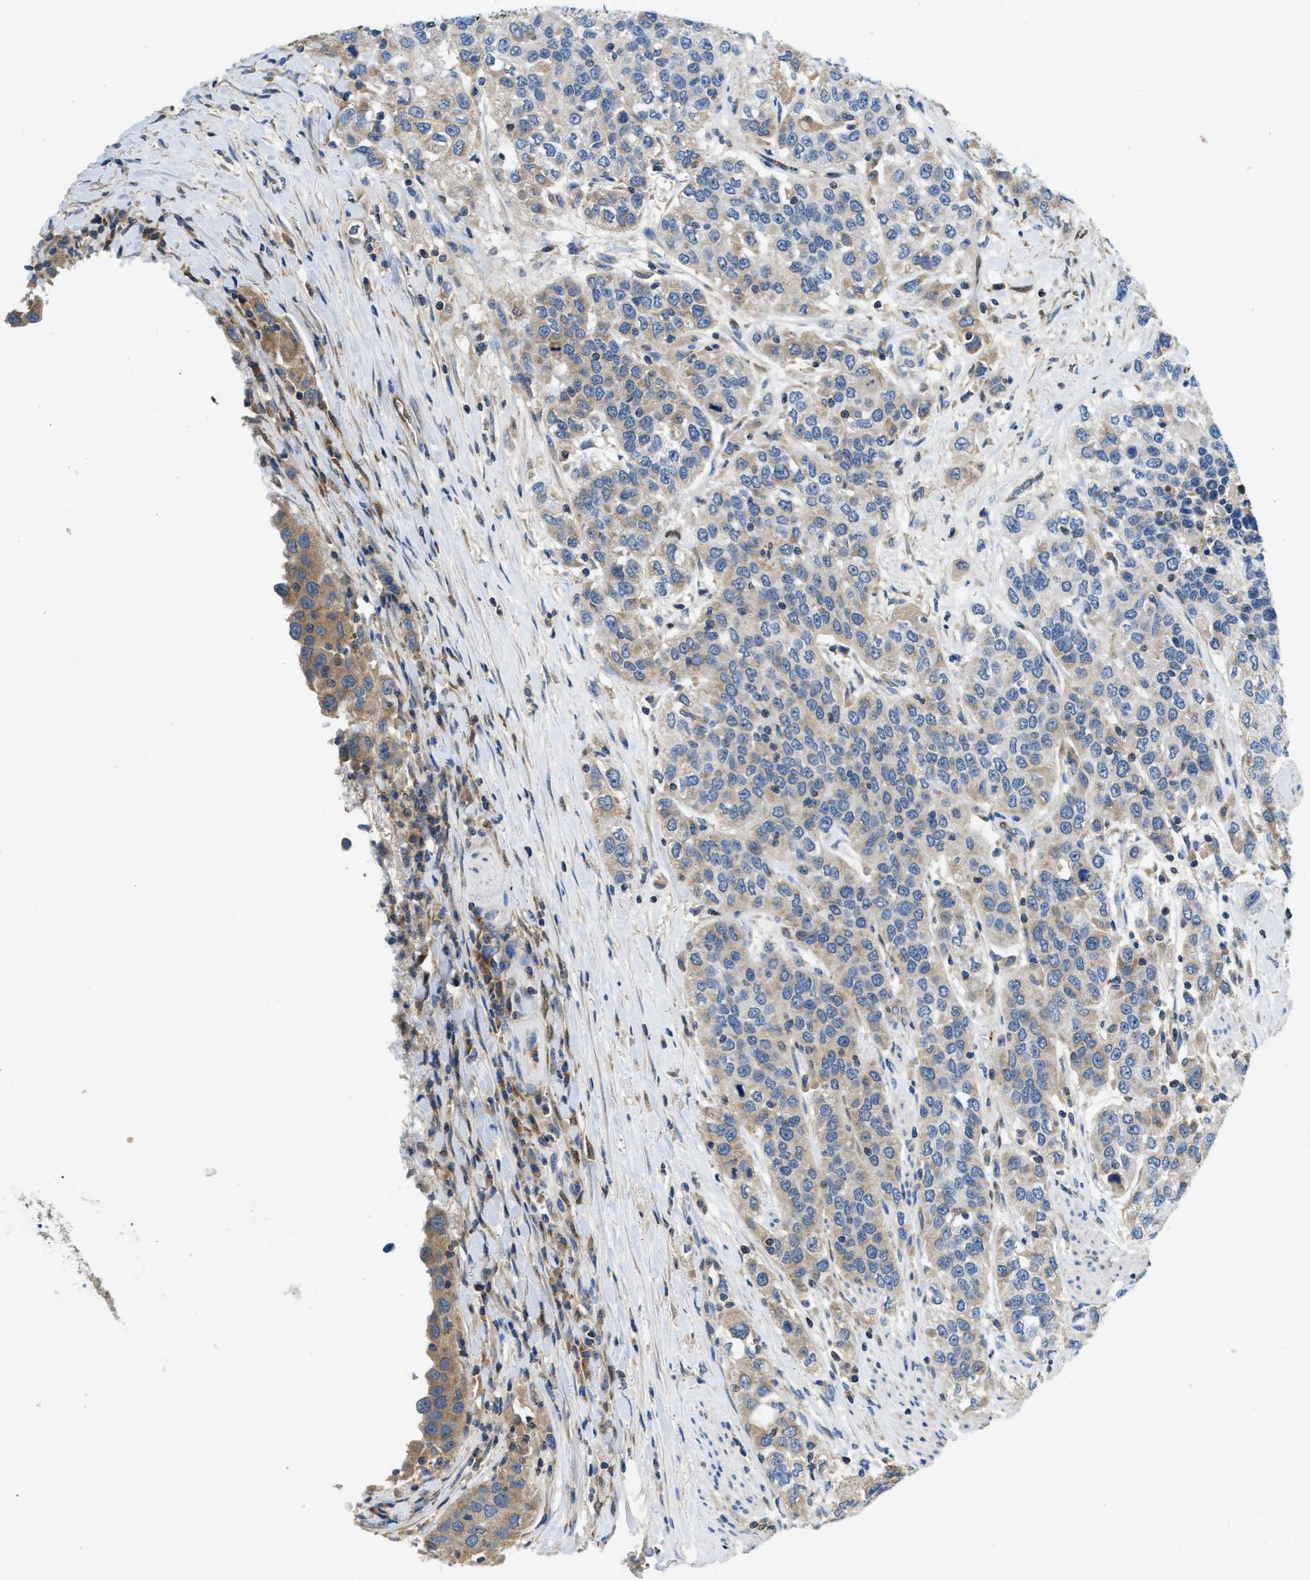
{"staining": {"intensity": "weak", "quantity": "25%-75%", "location": "cytoplasmic/membranous"}, "tissue": "urothelial cancer", "cell_type": "Tumor cells", "image_type": "cancer", "snomed": [{"axis": "morphology", "description": "Urothelial carcinoma, High grade"}, {"axis": "topography", "description": "Urinary bladder"}], "caption": "Immunohistochemical staining of human urothelial carcinoma (high-grade) exhibits low levels of weak cytoplasmic/membranous expression in about 25%-75% of tumor cells. (Brightfield microscopy of DAB IHC at high magnification).", "gene": "PNKD", "patient": {"sex": "female", "age": 80}}